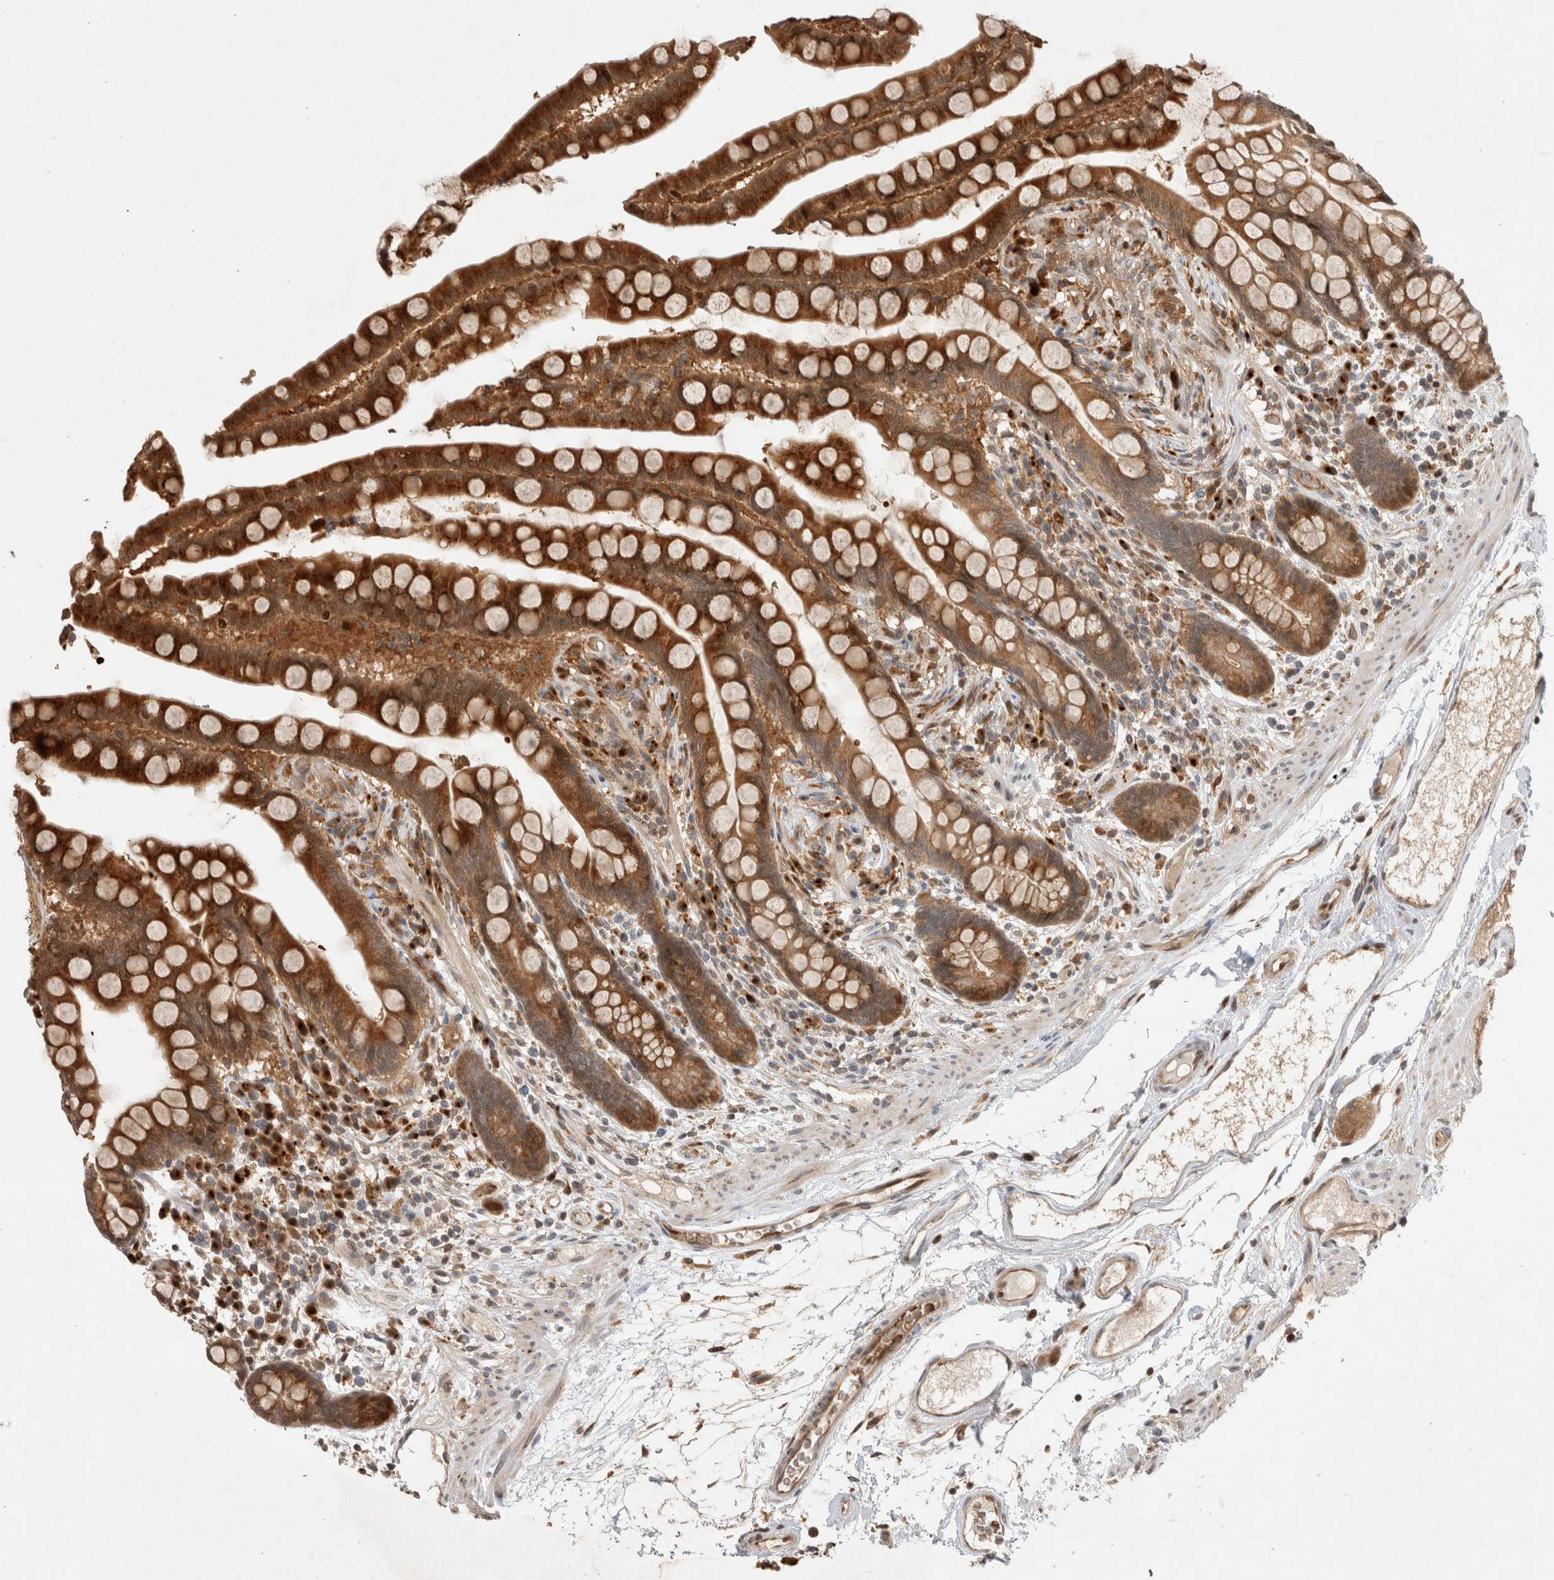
{"staining": {"intensity": "moderate", "quantity": ">75%", "location": "cytoplasmic/membranous"}, "tissue": "colon", "cell_type": "Endothelial cells", "image_type": "normal", "snomed": [{"axis": "morphology", "description": "Normal tissue, NOS"}, {"axis": "topography", "description": "Colon"}], "caption": "Moderate cytoplasmic/membranous staining for a protein is appreciated in approximately >75% of endothelial cells of normal colon using immunohistochemistry.", "gene": "OTUD6B", "patient": {"sex": "male", "age": 73}}